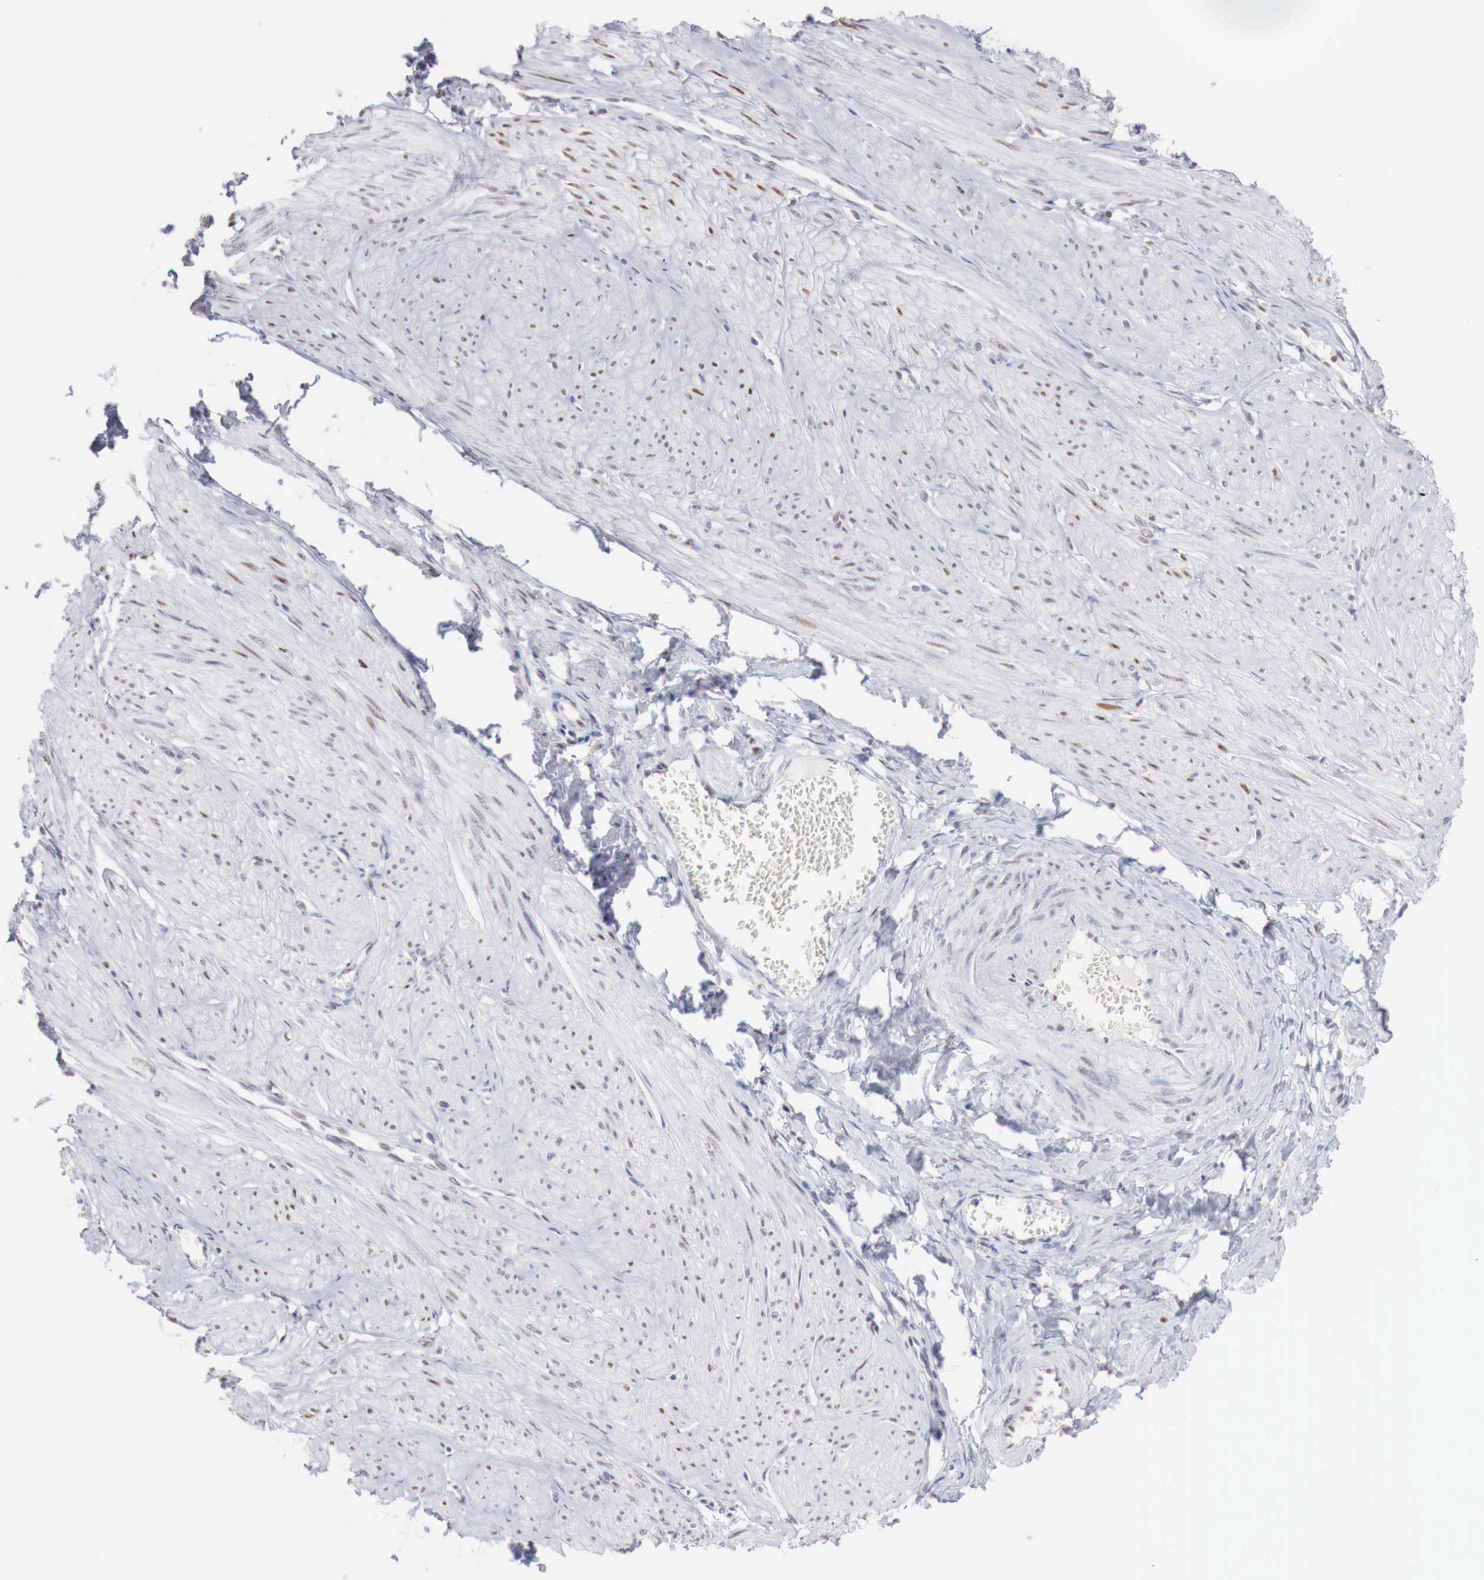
{"staining": {"intensity": "strong", "quantity": ">75%", "location": "nuclear"}, "tissue": "smooth muscle", "cell_type": "Smooth muscle cells", "image_type": "normal", "snomed": [{"axis": "morphology", "description": "Normal tissue, NOS"}, {"axis": "topography", "description": "Uterus"}], "caption": "Immunohistochemical staining of benign smooth muscle reveals >75% levels of strong nuclear protein positivity in approximately >75% of smooth muscle cells. The protein of interest is stained brown, and the nuclei are stained in blue (DAB IHC with brightfield microscopy, high magnification).", "gene": "FOXP2", "patient": {"sex": "female", "age": 45}}